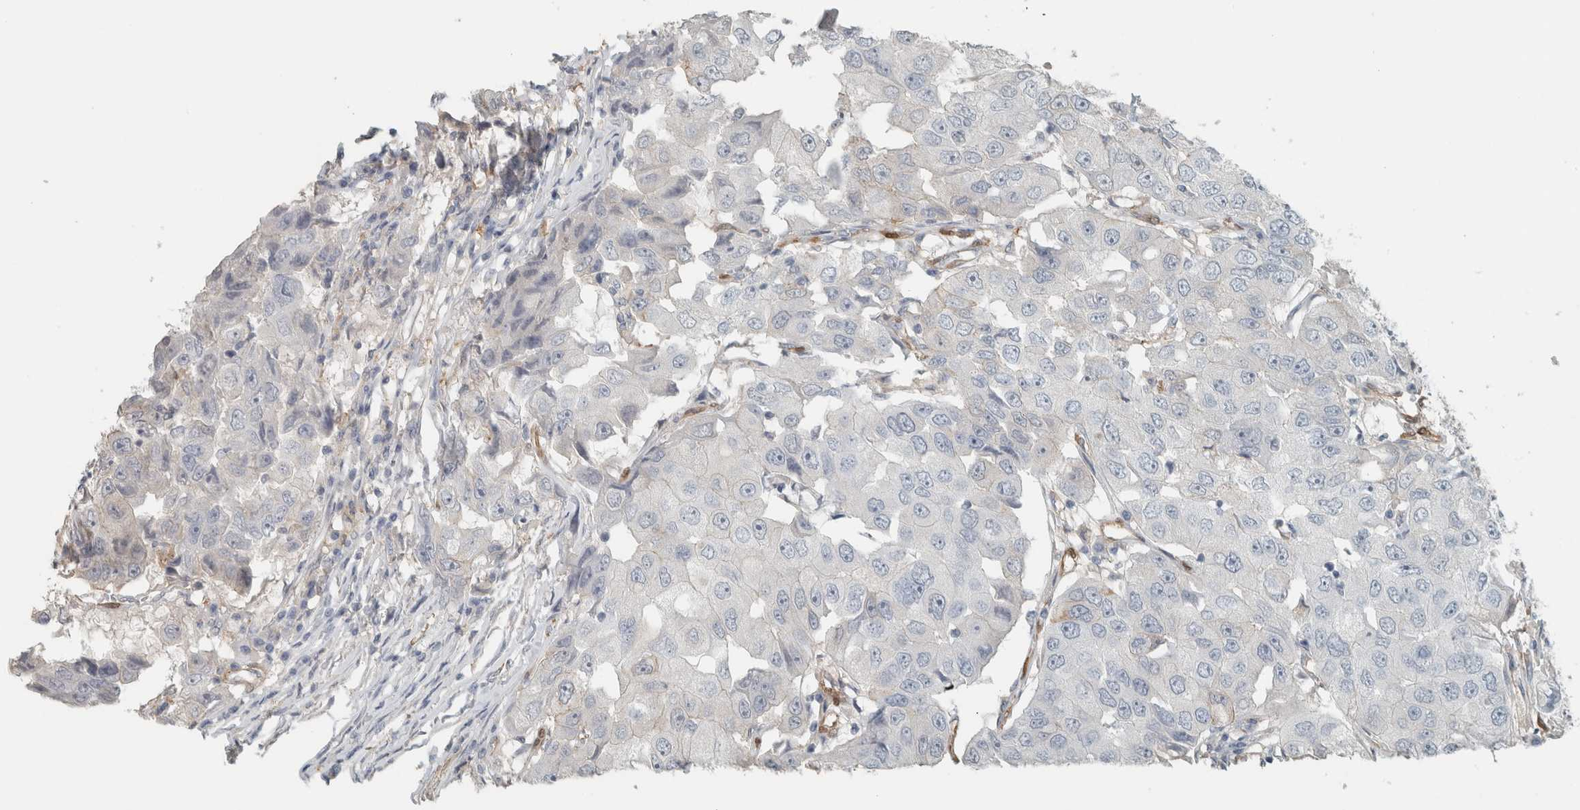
{"staining": {"intensity": "negative", "quantity": "none", "location": "none"}, "tissue": "breast cancer", "cell_type": "Tumor cells", "image_type": "cancer", "snomed": [{"axis": "morphology", "description": "Duct carcinoma"}, {"axis": "topography", "description": "Breast"}], "caption": "An immunohistochemistry (IHC) image of breast cancer (invasive ductal carcinoma) is shown. There is no staining in tumor cells of breast cancer (invasive ductal carcinoma). (DAB (3,3'-diaminobenzidine) immunohistochemistry, high magnification).", "gene": "SCIN", "patient": {"sex": "female", "age": 27}}